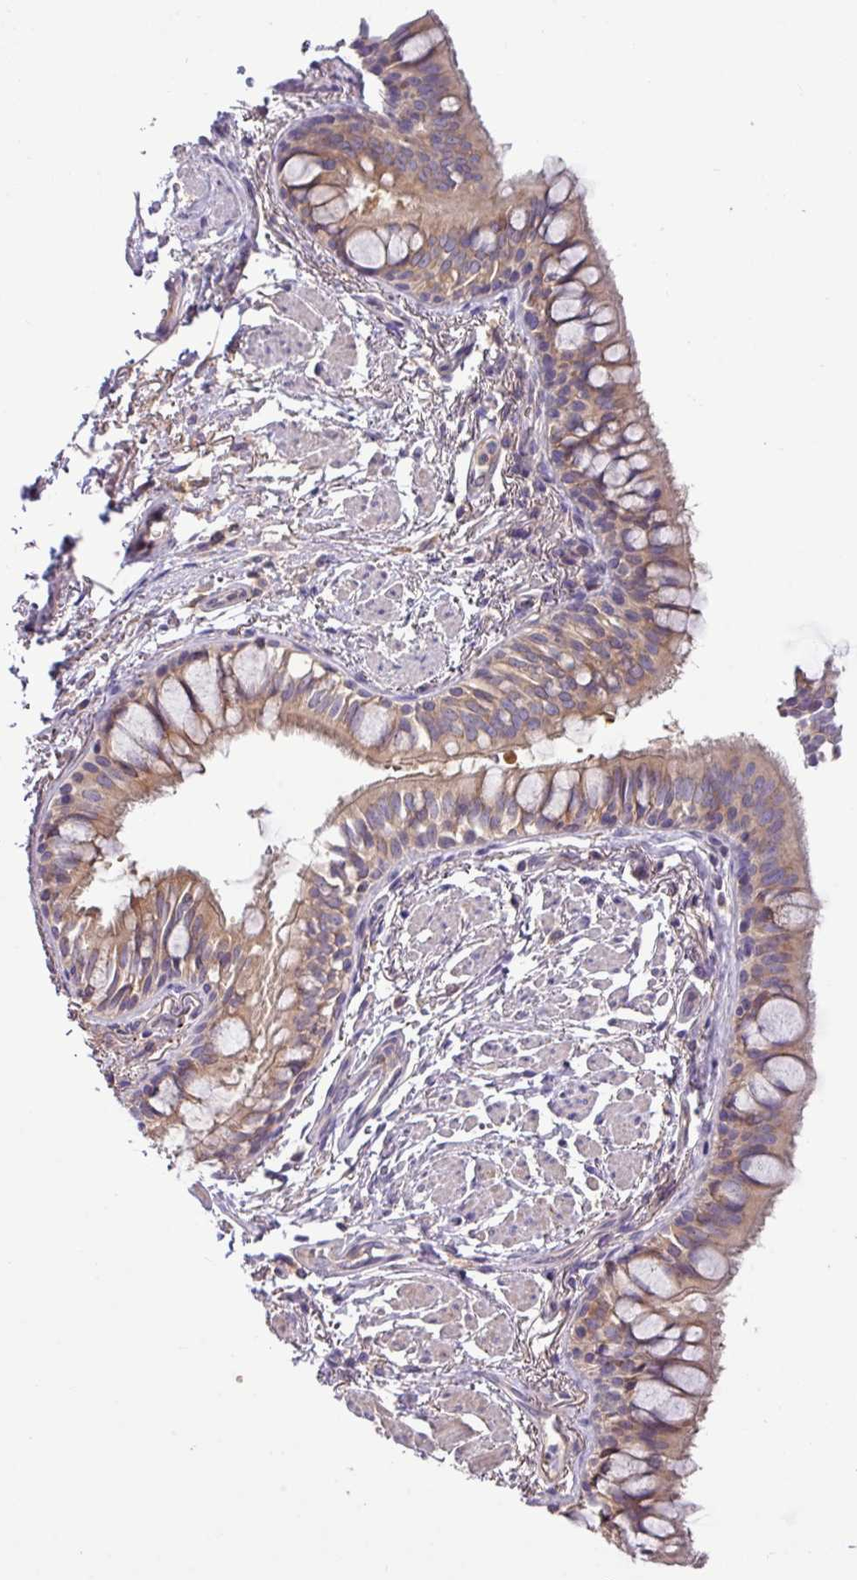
{"staining": {"intensity": "moderate", "quantity": ">75%", "location": "cytoplasmic/membranous"}, "tissue": "bronchus", "cell_type": "Respiratory epithelial cells", "image_type": "normal", "snomed": [{"axis": "morphology", "description": "Normal tissue, NOS"}, {"axis": "topography", "description": "Bronchus"}], "caption": "This is a micrograph of immunohistochemistry staining of benign bronchus, which shows moderate expression in the cytoplasmic/membranous of respiratory epithelial cells.", "gene": "TMEM62", "patient": {"sex": "male", "age": 70}}